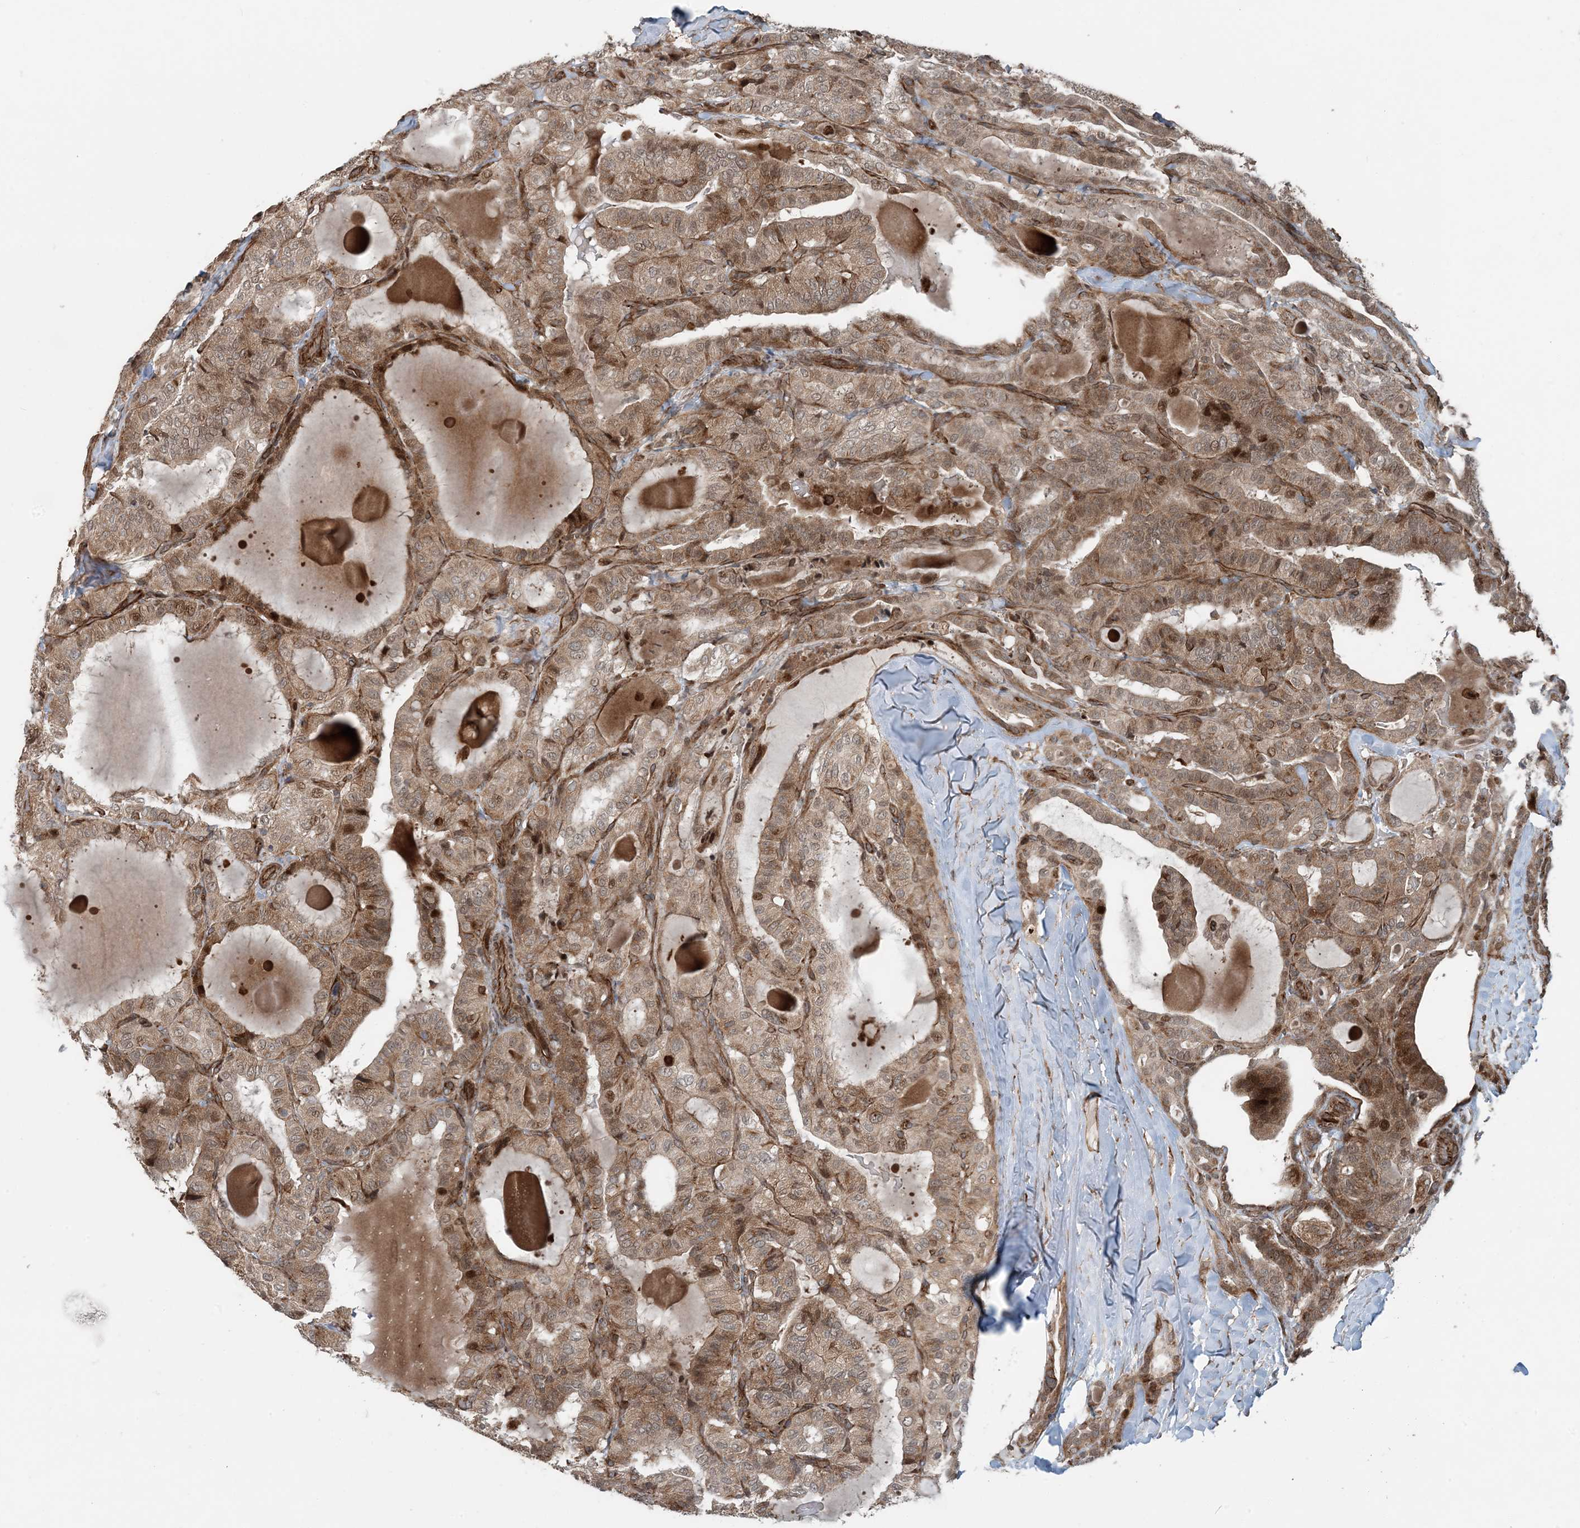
{"staining": {"intensity": "moderate", "quantity": ">75%", "location": "cytoplasmic/membranous,nuclear"}, "tissue": "thyroid cancer", "cell_type": "Tumor cells", "image_type": "cancer", "snomed": [{"axis": "morphology", "description": "Papillary adenocarcinoma, NOS"}, {"axis": "topography", "description": "Thyroid gland"}], "caption": "An immunohistochemistry (IHC) histopathology image of tumor tissue is shown. Protein staining in brown shows moderate cytoplasmic/membranous and nuclear positivity in papillary adenocarcinoma (thyroid) within tumor cells. (IHC, brightfield microscopy, high magnification).", "gene": "EDEM2", "patient": {"sex": "male", "age": 77}}